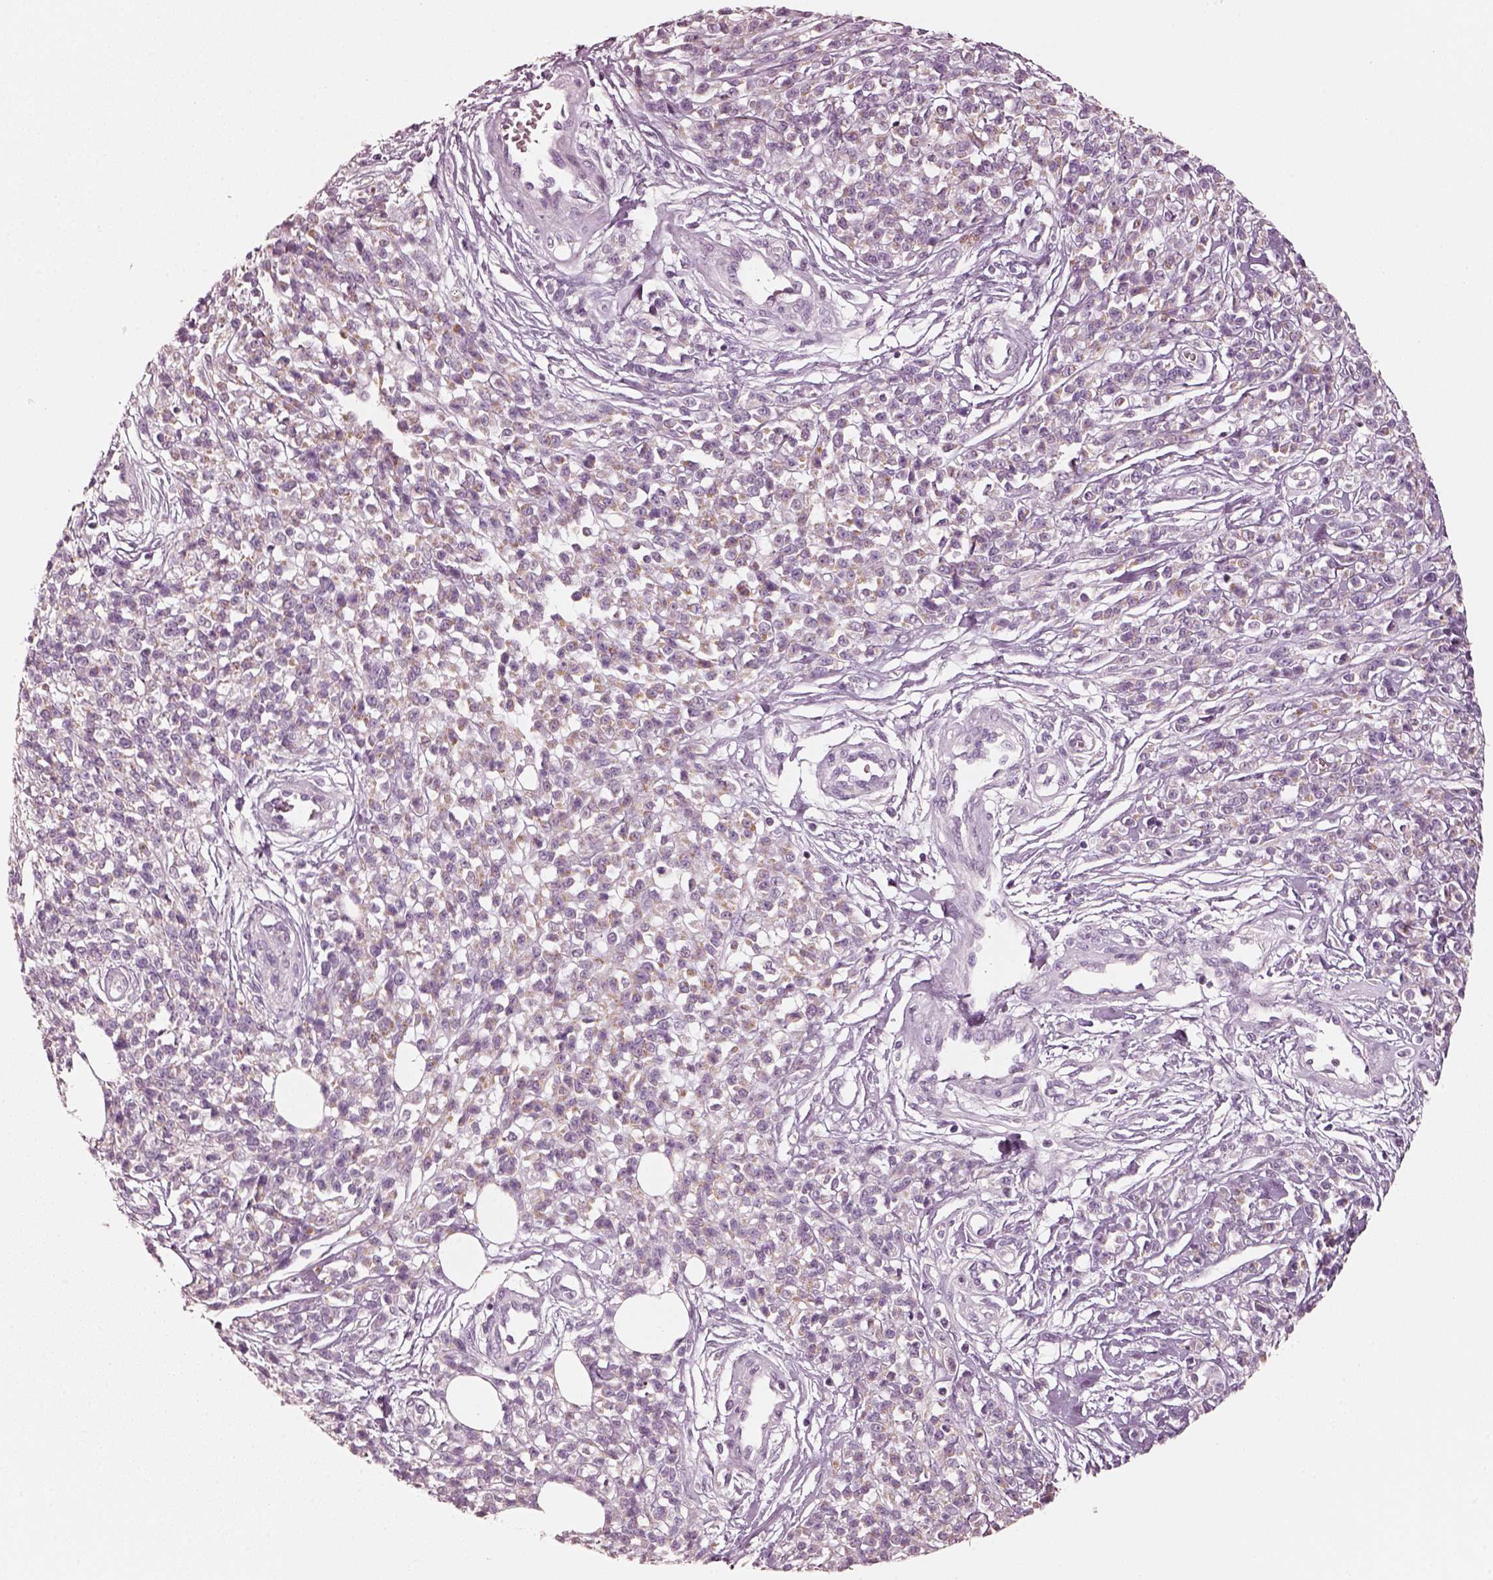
{"staining": {"intensity": "negative", "quantity": "none", "location": "none"}, "tissue": "melanoma", "cell_type": "Tumor cells", "image_type": "cancer", "snomed": [{"axis": "morphology", "description": "Malignant melanoma, NOS"}, {"axis": "topography", "description": "Skin"}, {"axis": "topography", "description": "Skin of trunk"}], "caption": "An image of human malignant melanoma is negative for staining in tumor cells.", "gene": "R3HDML", "patient": {"sex": "male", "age": 74}}